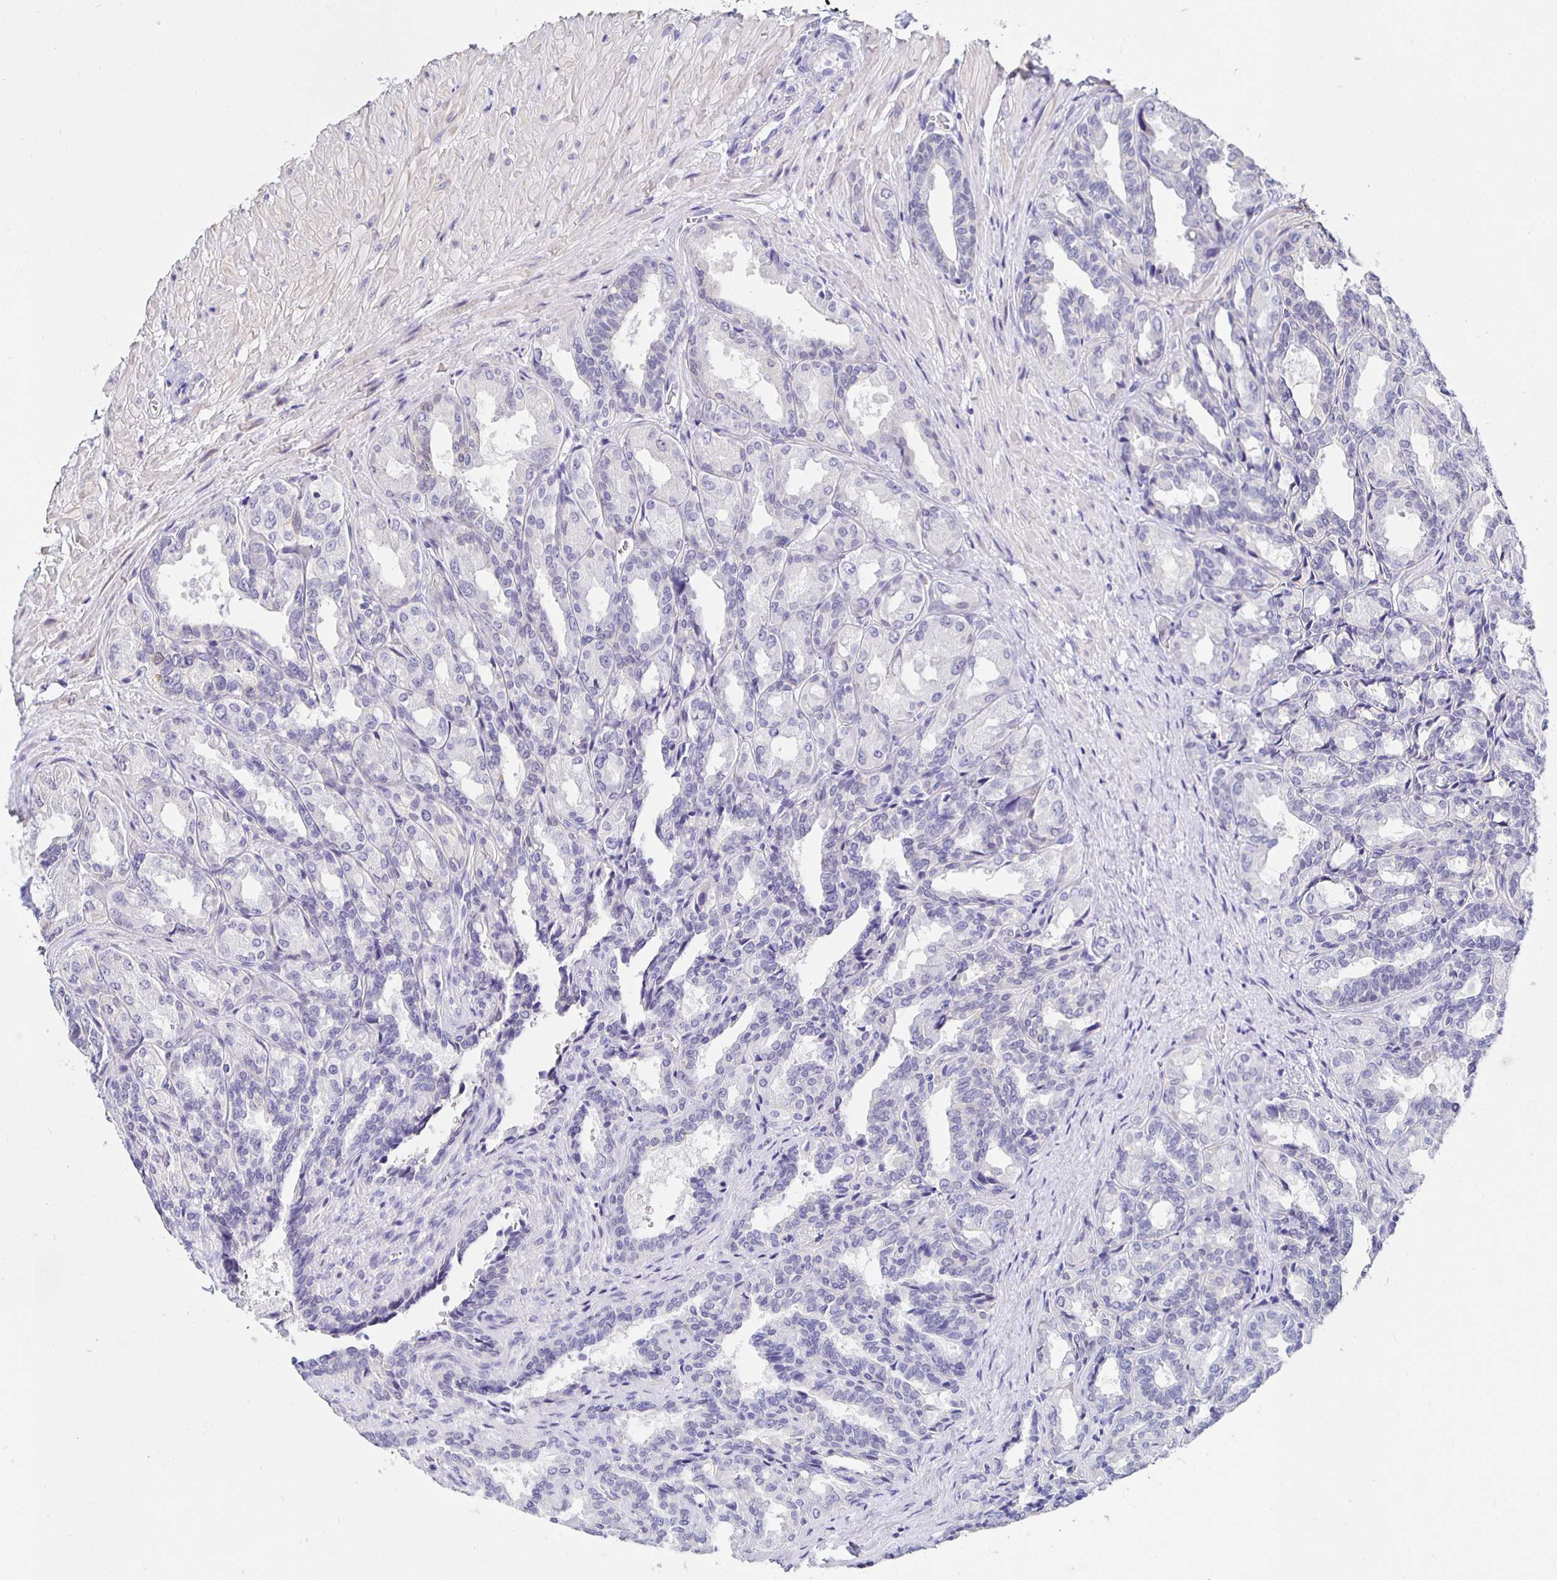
{"staining": {"intensity": "negative", "quantity": "none", "location": "none"}, "tissue": "seminal vesicle", "cell_type": "Glandular cells", "image_type": "normal", "snomed": [{"axis": "morphology", "description": "Normal tissue, NOS"}, {"axis": "topography", "description": "Seminal veicle"}], "caption": "An immunohistochemistry histopathology image of normal seminal vesicle is shown. There is no staining in glandular cells of seminal vesicle.", "gene": "HSPA4L", "patient": {"sex": "male", "age": 68}}